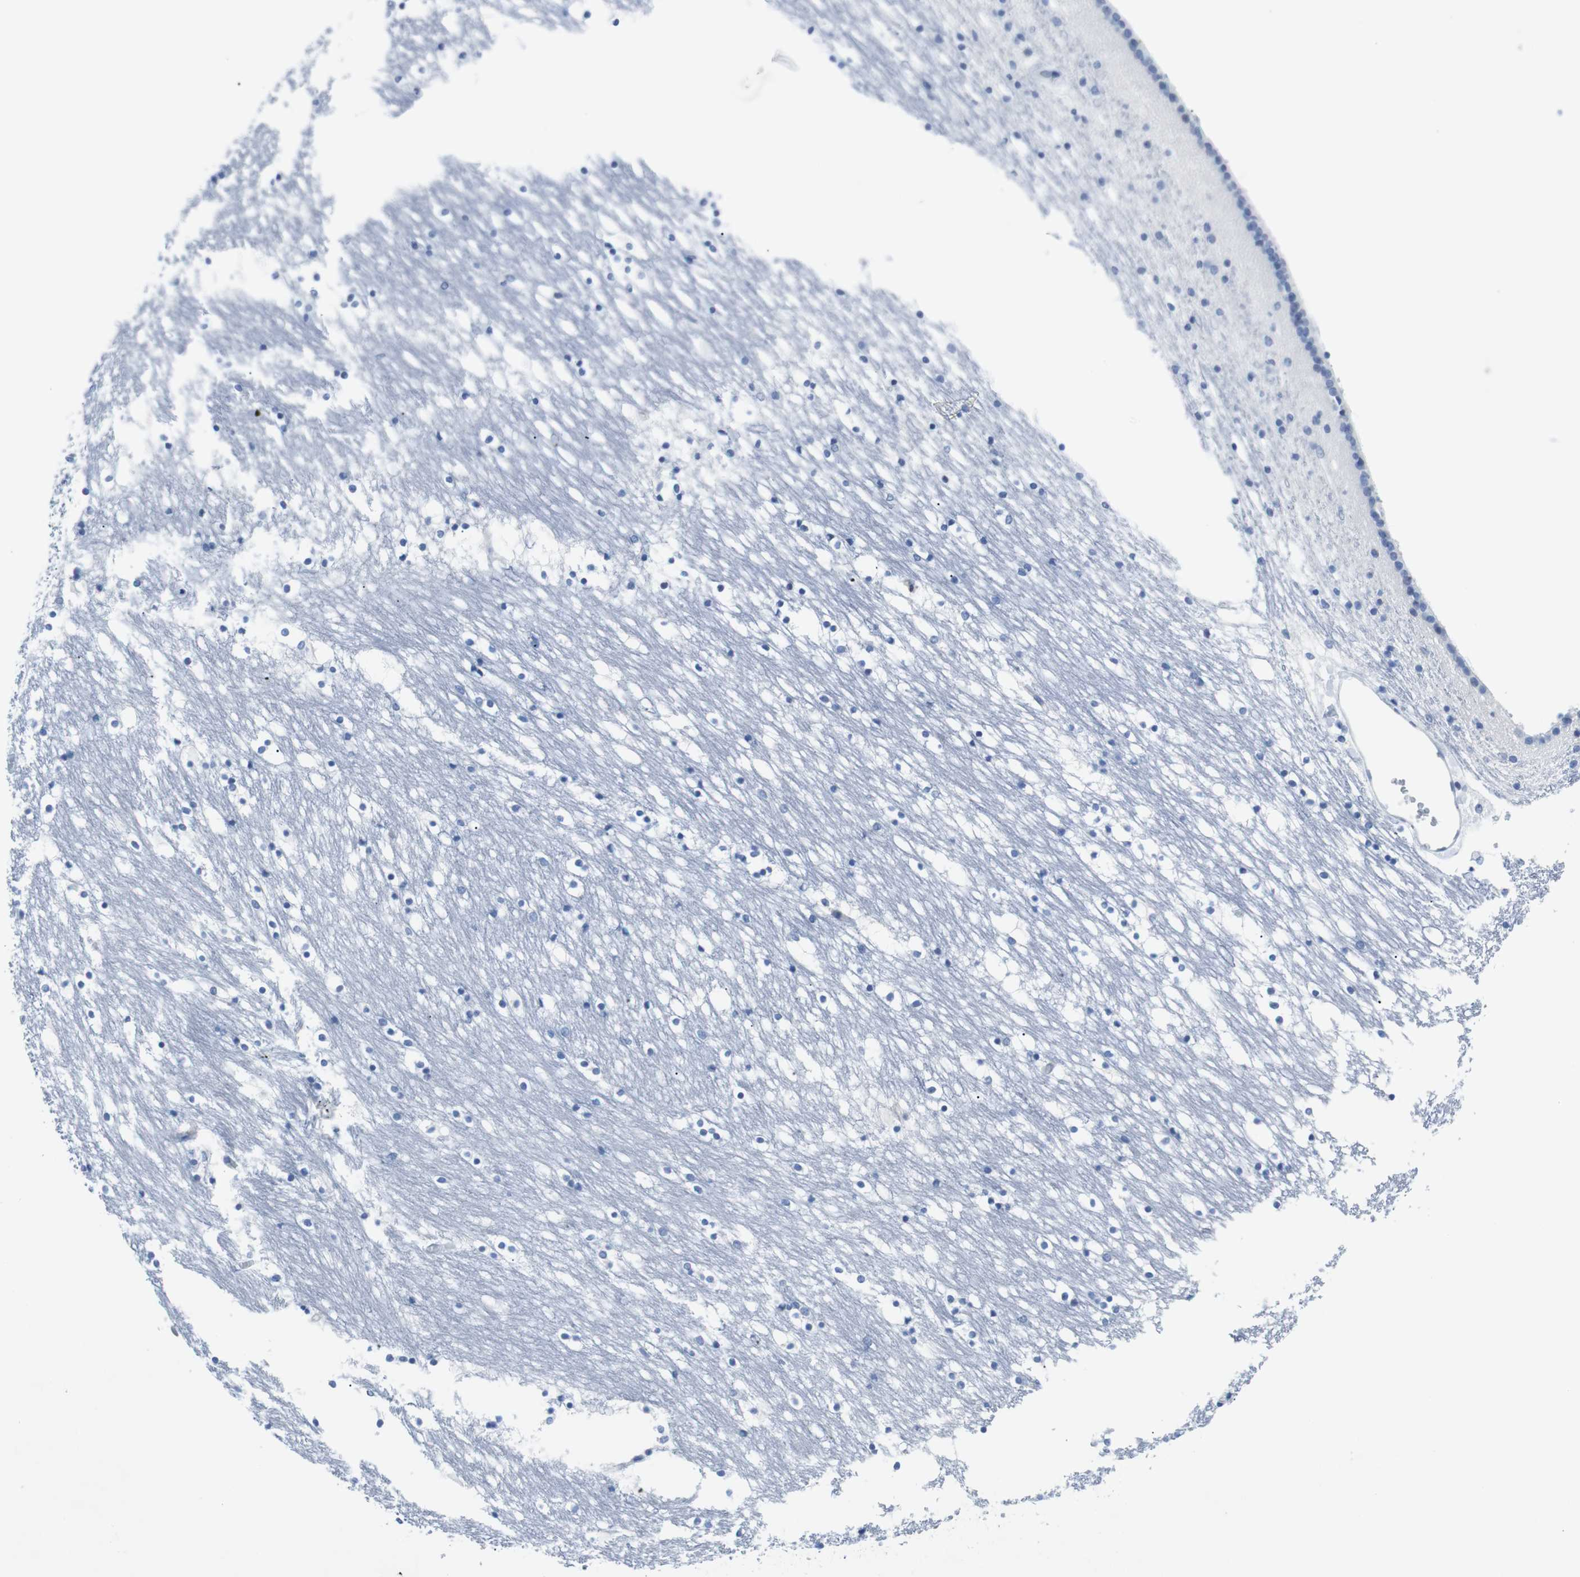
{"staining": {"intensity": "negative", "quantity": "none", "location": "none"}, "tissue": "caudate", "cell_type": "Glial cells", "image_type": "normal", "snomed": [{"axis": "morphology", "description": "Normal tissue, NOS"}, {"axis": "topography", "description": "Lateral ventricle wall"}], "caption": "The histopathology image shows no staining of glial cells in normal caudate.", "gene": "EEF2K", "patient": {"sex": "male", "age": 45}}